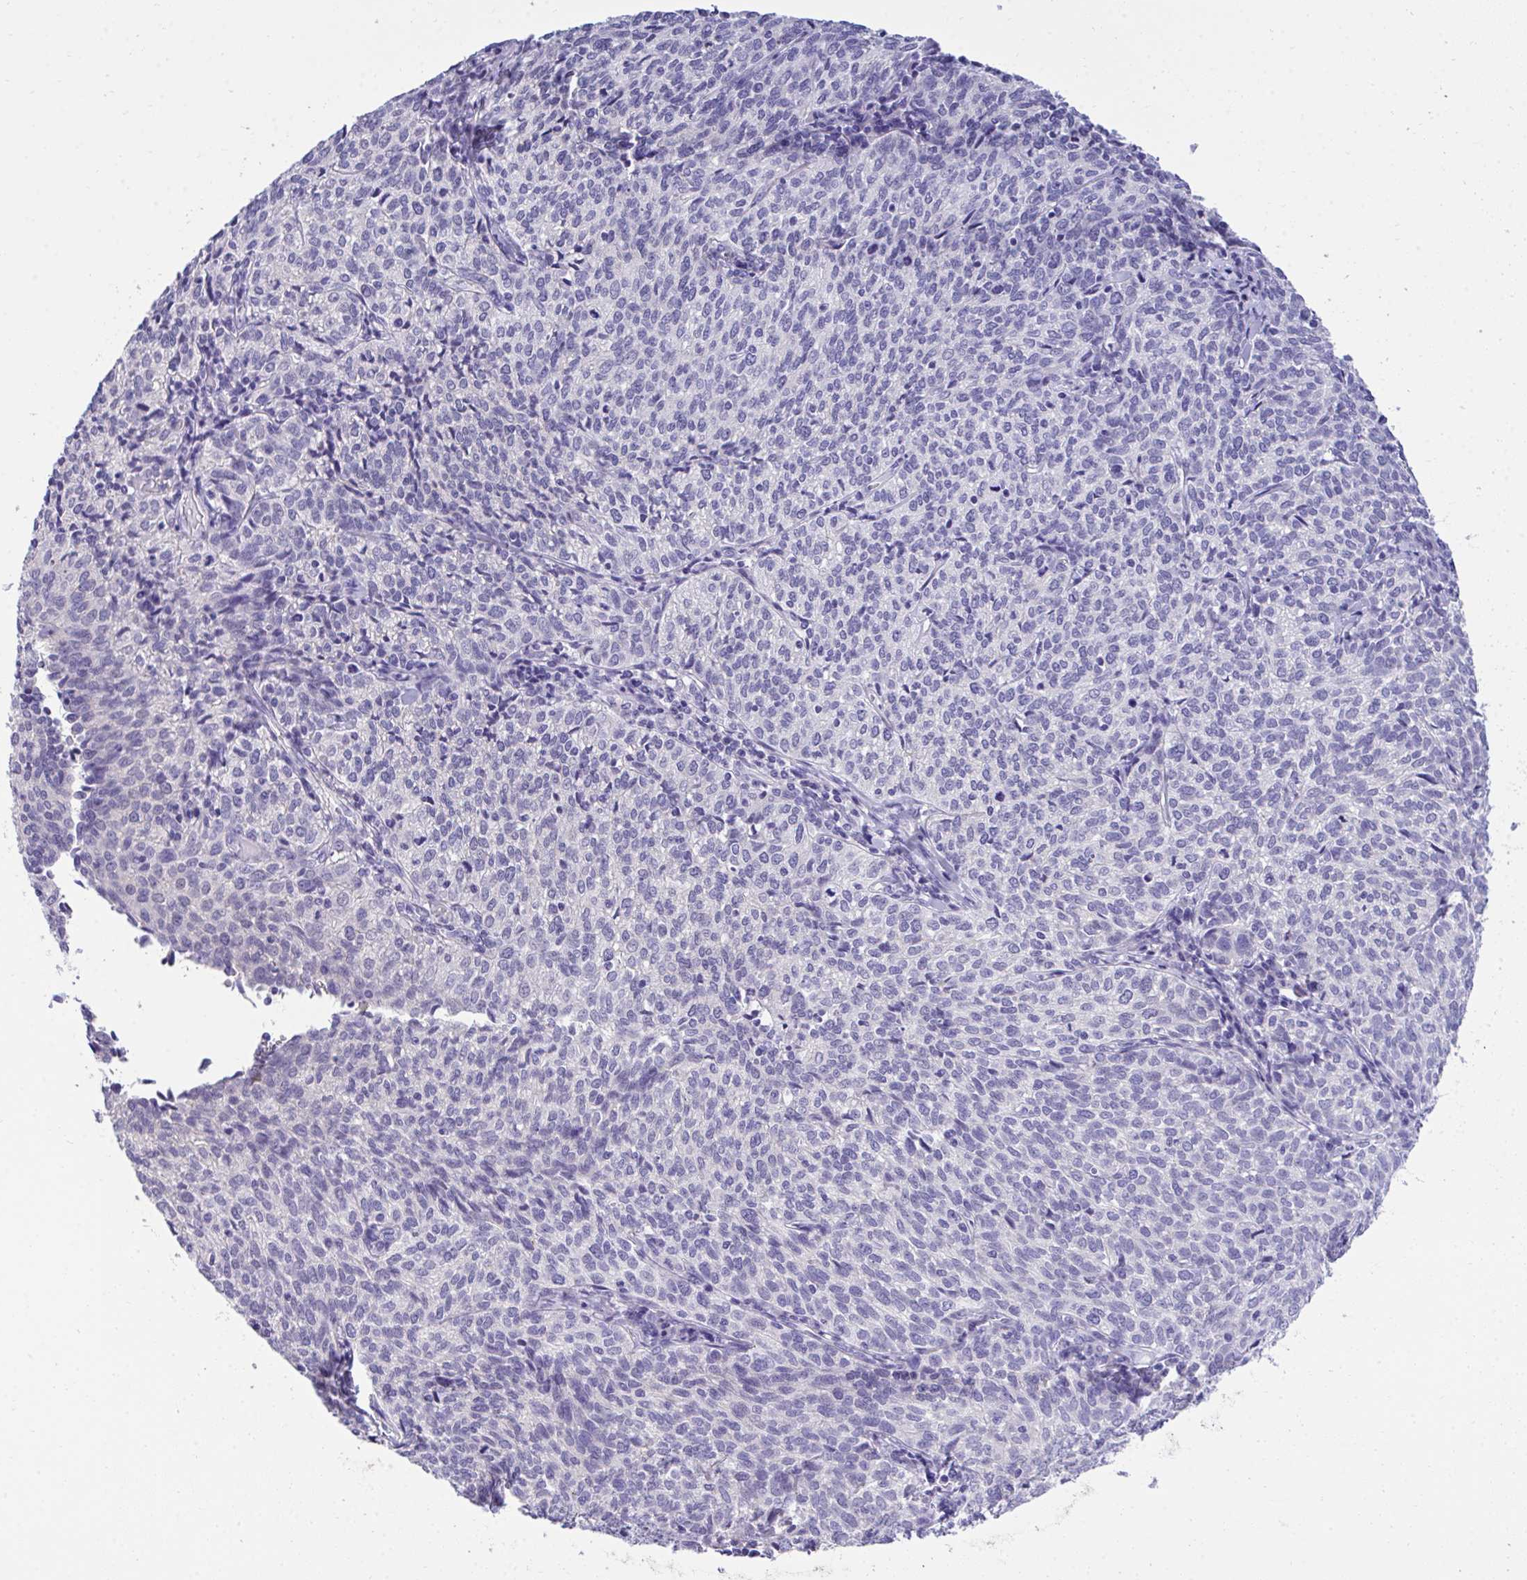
{"staining": {"intensity": "negative", "quantity": "none", "location": "none"}, "tissue": "cervical cancer", "cell_type": "Tumor cells", "image_type": "cancer", "snomed": [{"axis": "morphology", "description": "Normal tissue, NOS"}, {"axis": "morphology", "description": "Squamous cell carcinoma, NOS"}, {"axis": "topography", "description": "Vagina"}, {"axis": "topography", "description": "Cervix"}], "caption": "Squamous cell carcinoma (cervical) was stained to show a protein in brown. There is no significant positivity in tumor cells.", "gene": "TMCO5A", "patient": {"sex": "female", "age": 45}}